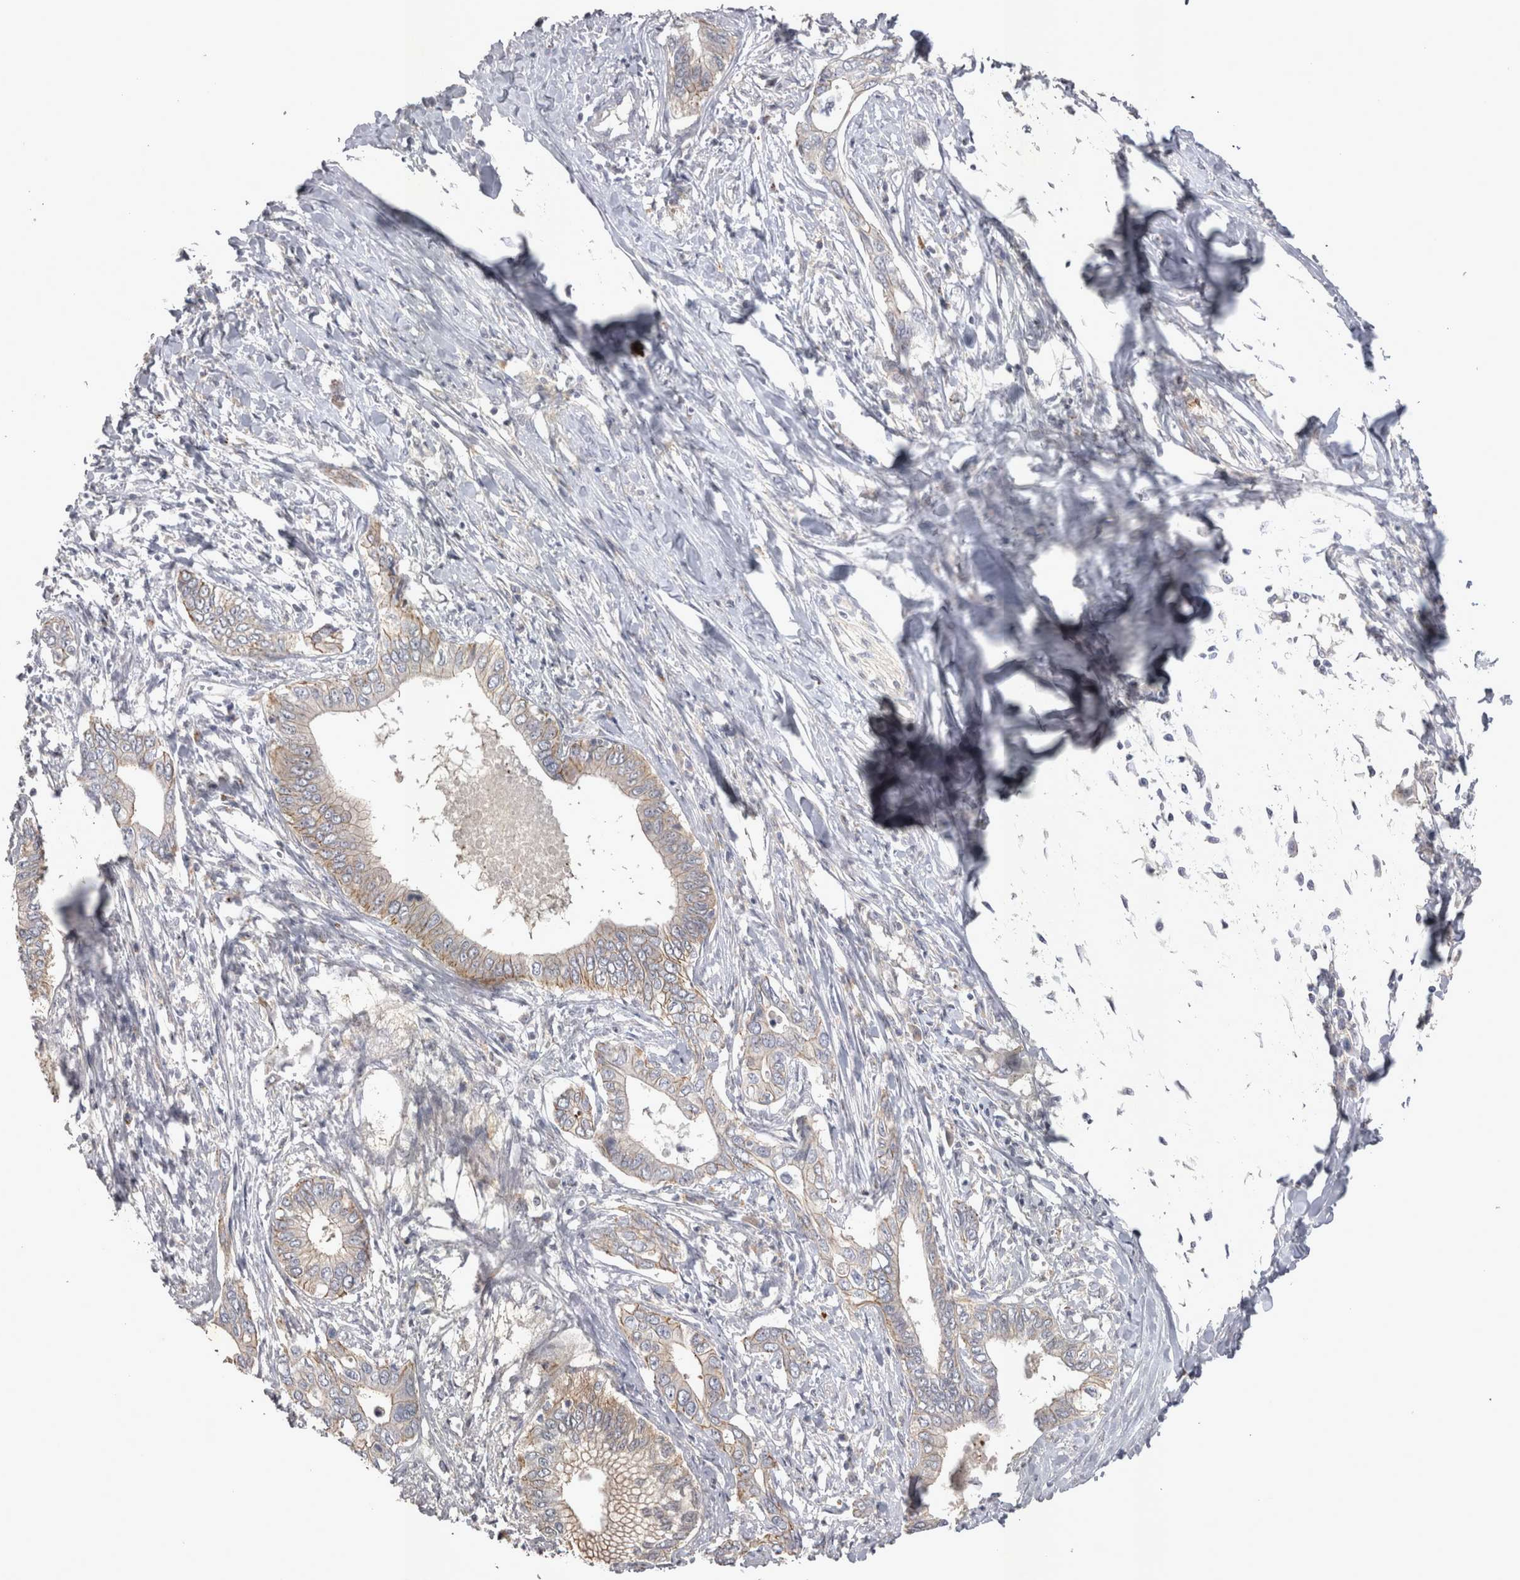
{"staining": {"intensity": "weak", "quantity": "25%-75%", "location": "cytoplasmic/membranous"}, "tissue": "pancreatic cancer", "cell_type": "Tumor cells", "image_type": "cancer", "snomed": [{"axis": "morphology", "description": "Normal tissue, NOS"}, {"axis": "morphology", "description": "Adenocarcinoma, NOS"}, {"axis": "topography", "description": "Pancreas"}, {"axis": "topography", "description": "Peripheral nerve tissue"}], "caption": "A micrograph of pancreatic cancer (adenocarcinoma) stained for a protein shows weak cytoplasmic/membranous brown staining in tumor cells. Ihc stains the protein of interest in brown and the nuclei are stained blue.", "gene": "CTBS", "patient": {"sex": "male", "age": 59}}